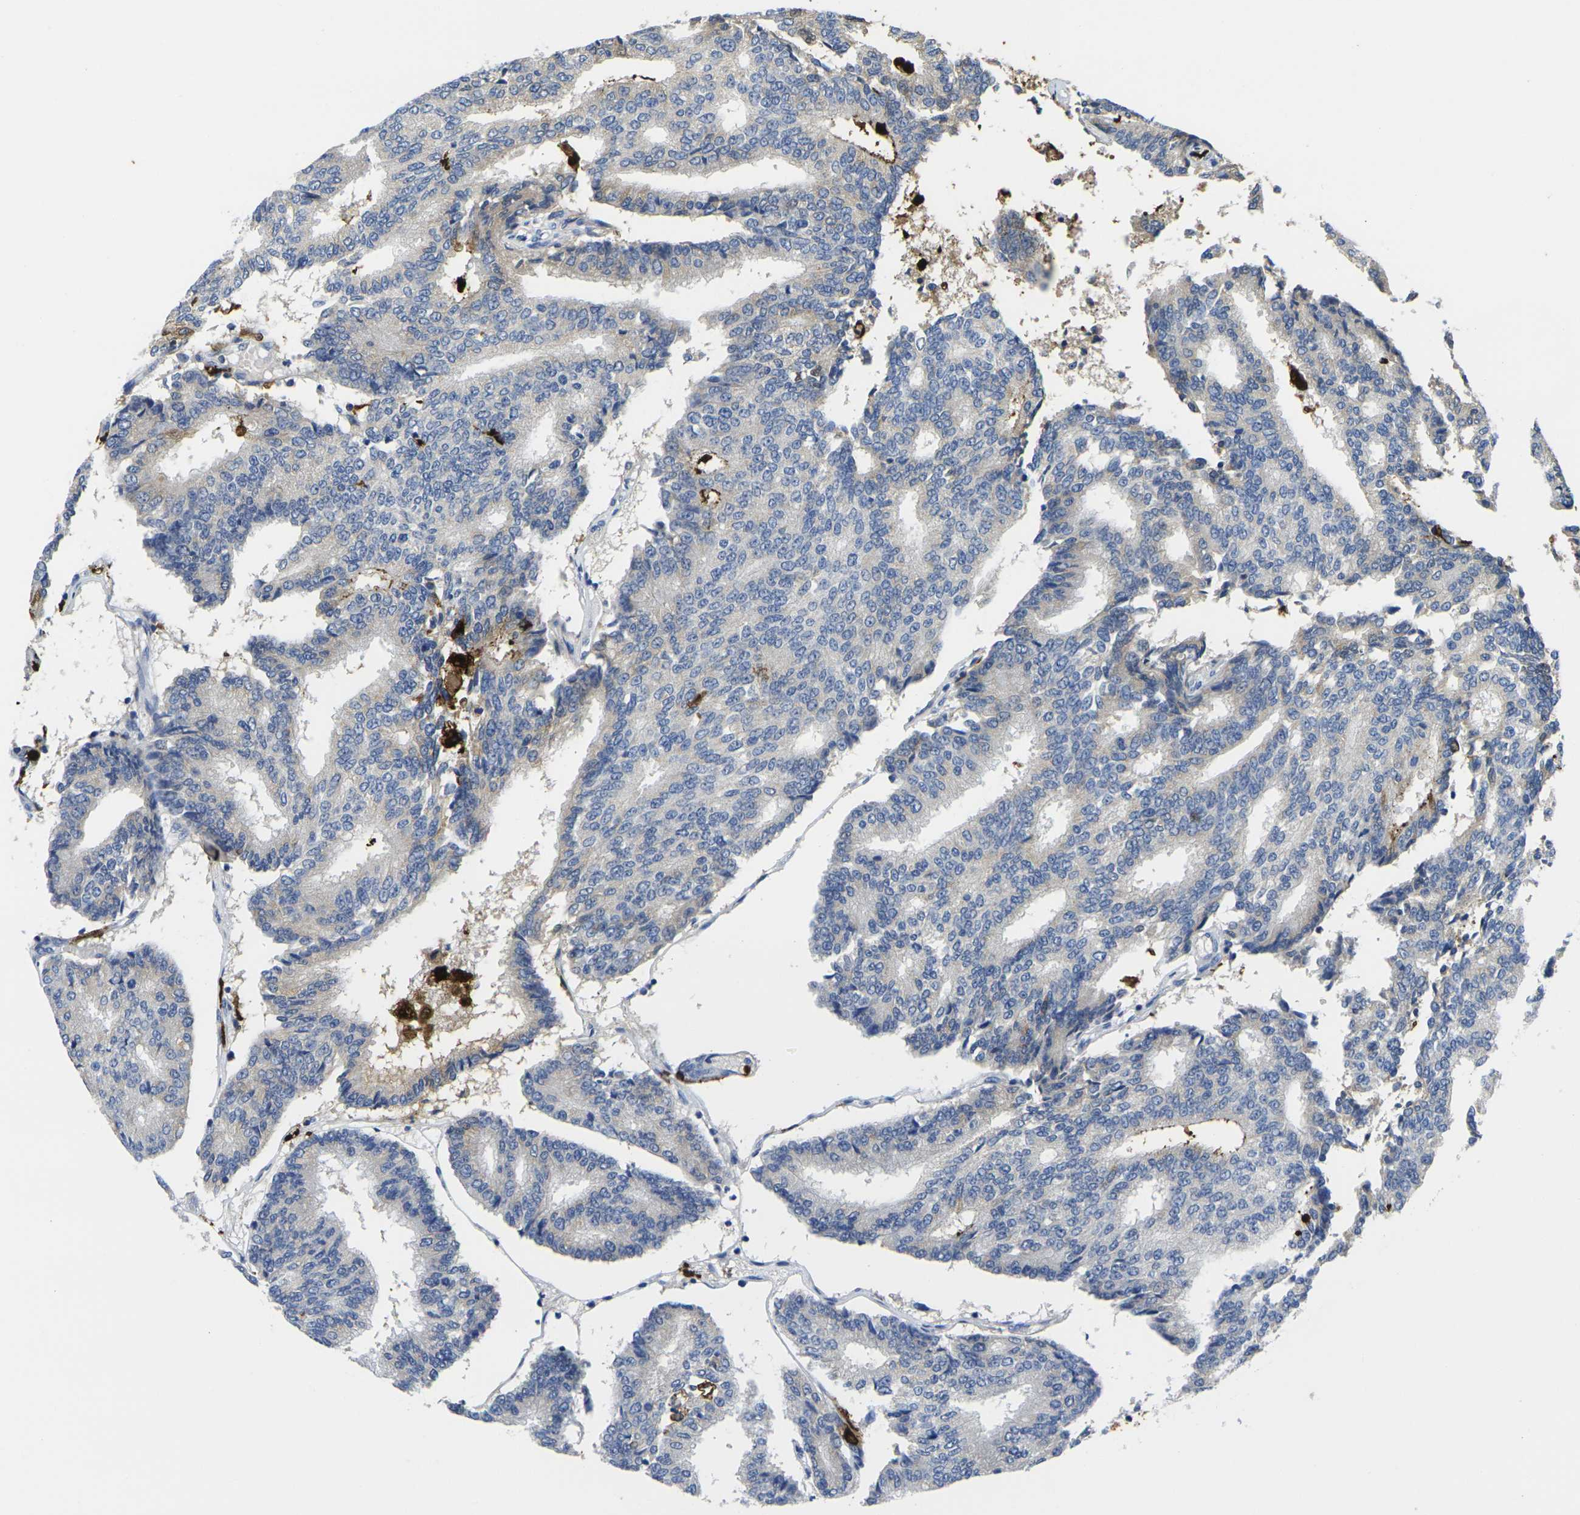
{"staining": {"intensity": "weak", "quantity": "<25%", "location": "cytoplasmic/membranous"}, "tissue": "prostate cancer", "cell_type": "Tumor cells", "image_type": "cancer", "snomed": [{"axis": "morphology", "description": "Adenocarcinoma, High grade"}, {"axis": "topography", "description": "Prostate"}], "caption": "Immunohistochemistry (IHC) micrograph of neoplastic tissue: human prostate adenocarcinoma (high-grade) stained with DAB exhibits no significant protein staining in tumor cells.", "gene": "S100A9", "patient": {"sex": "male", "age": 55}}